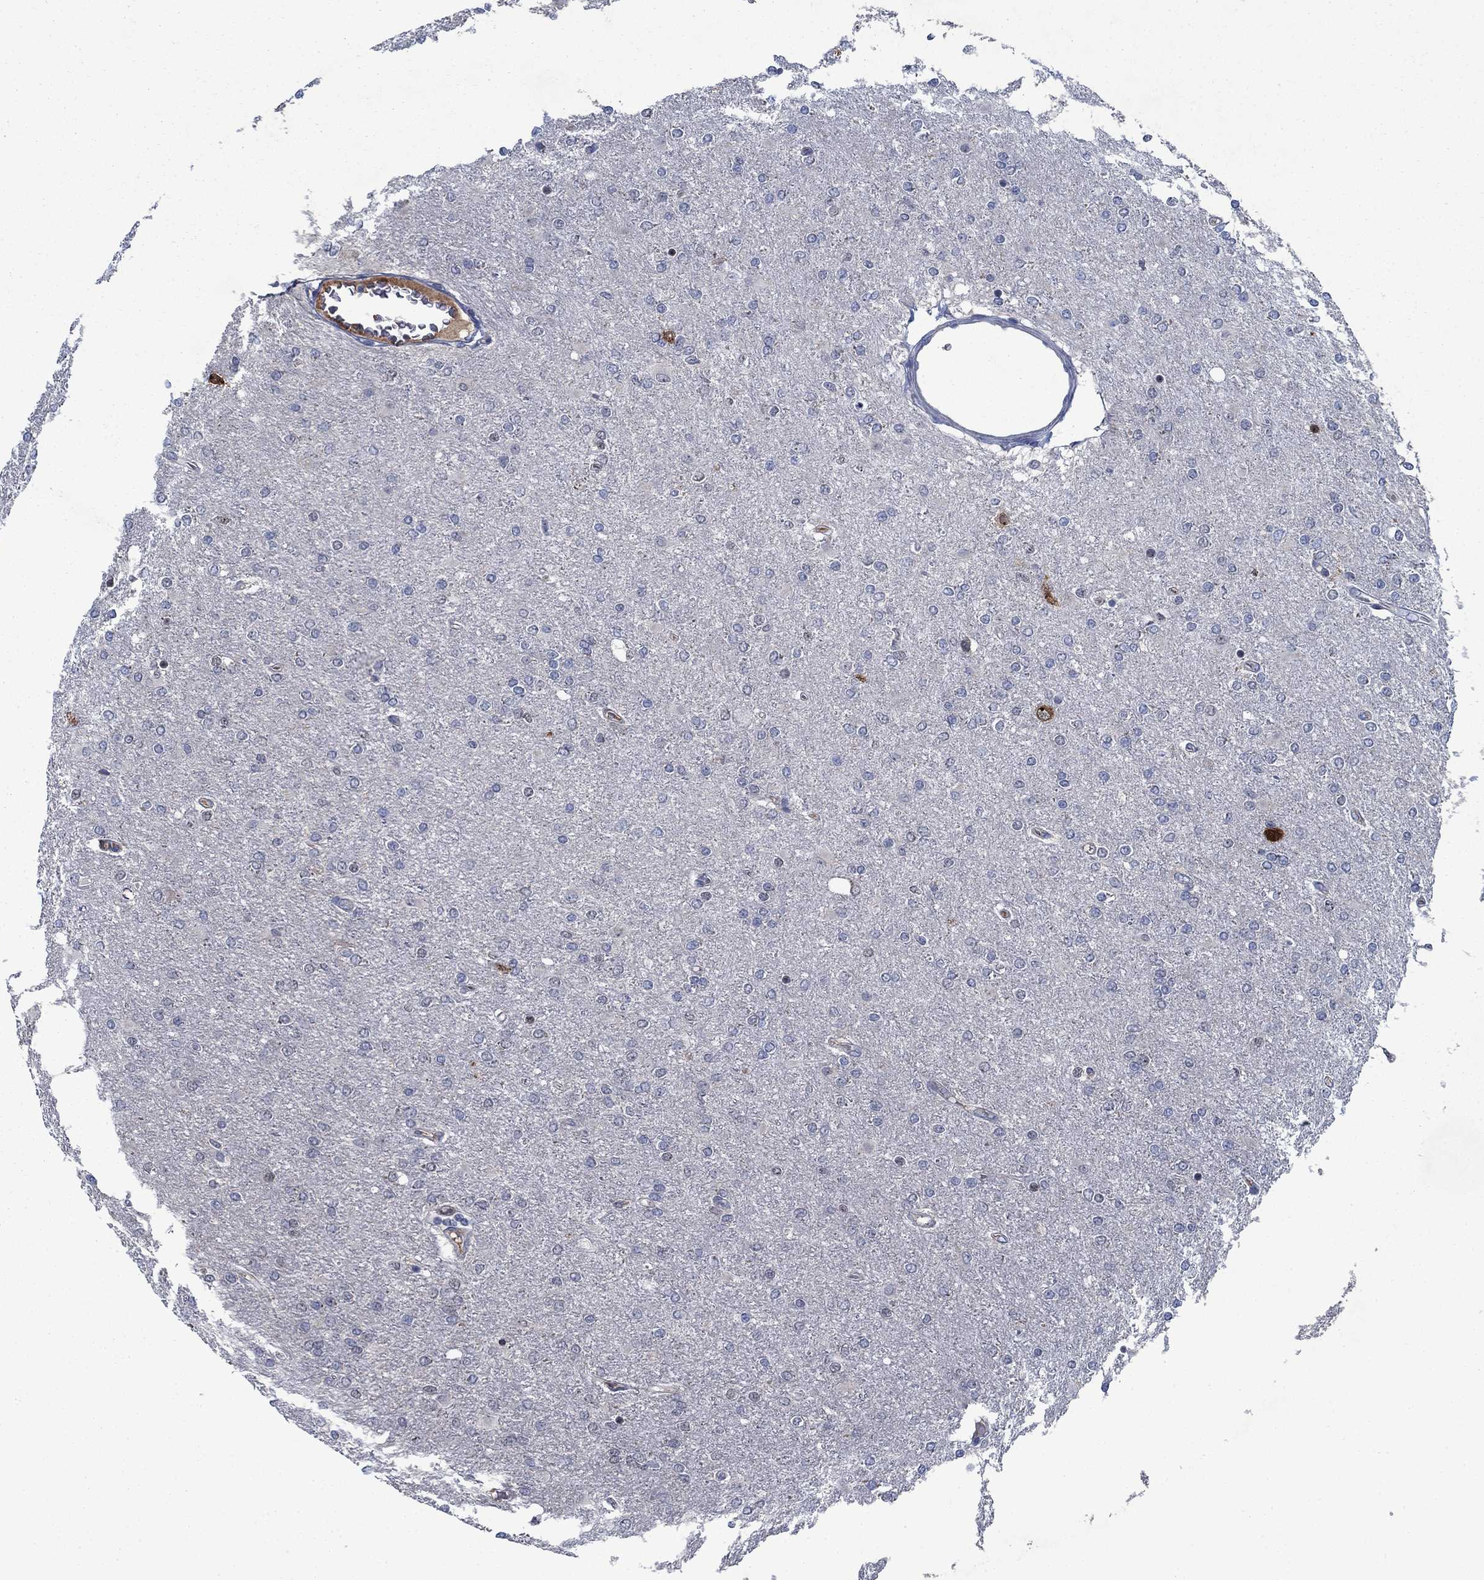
{"staining": {"intensity": "negative", "quantity": "none", "location": "none"}, "tissue": "glioma", "cell_type": "Tumor cells", "image_type": "cancer", "snomed": [{"axis": "morphology", "description": "Glioma, malignant, High grade"}, {"axis": "topography", "description": "Cerebral cortex"}], "caption": "There is no significant expression in tumor cells of malignant glioma (high-grade).", "gene": "PNMA8A", "patient": {"sex": "male", "age": 70}}